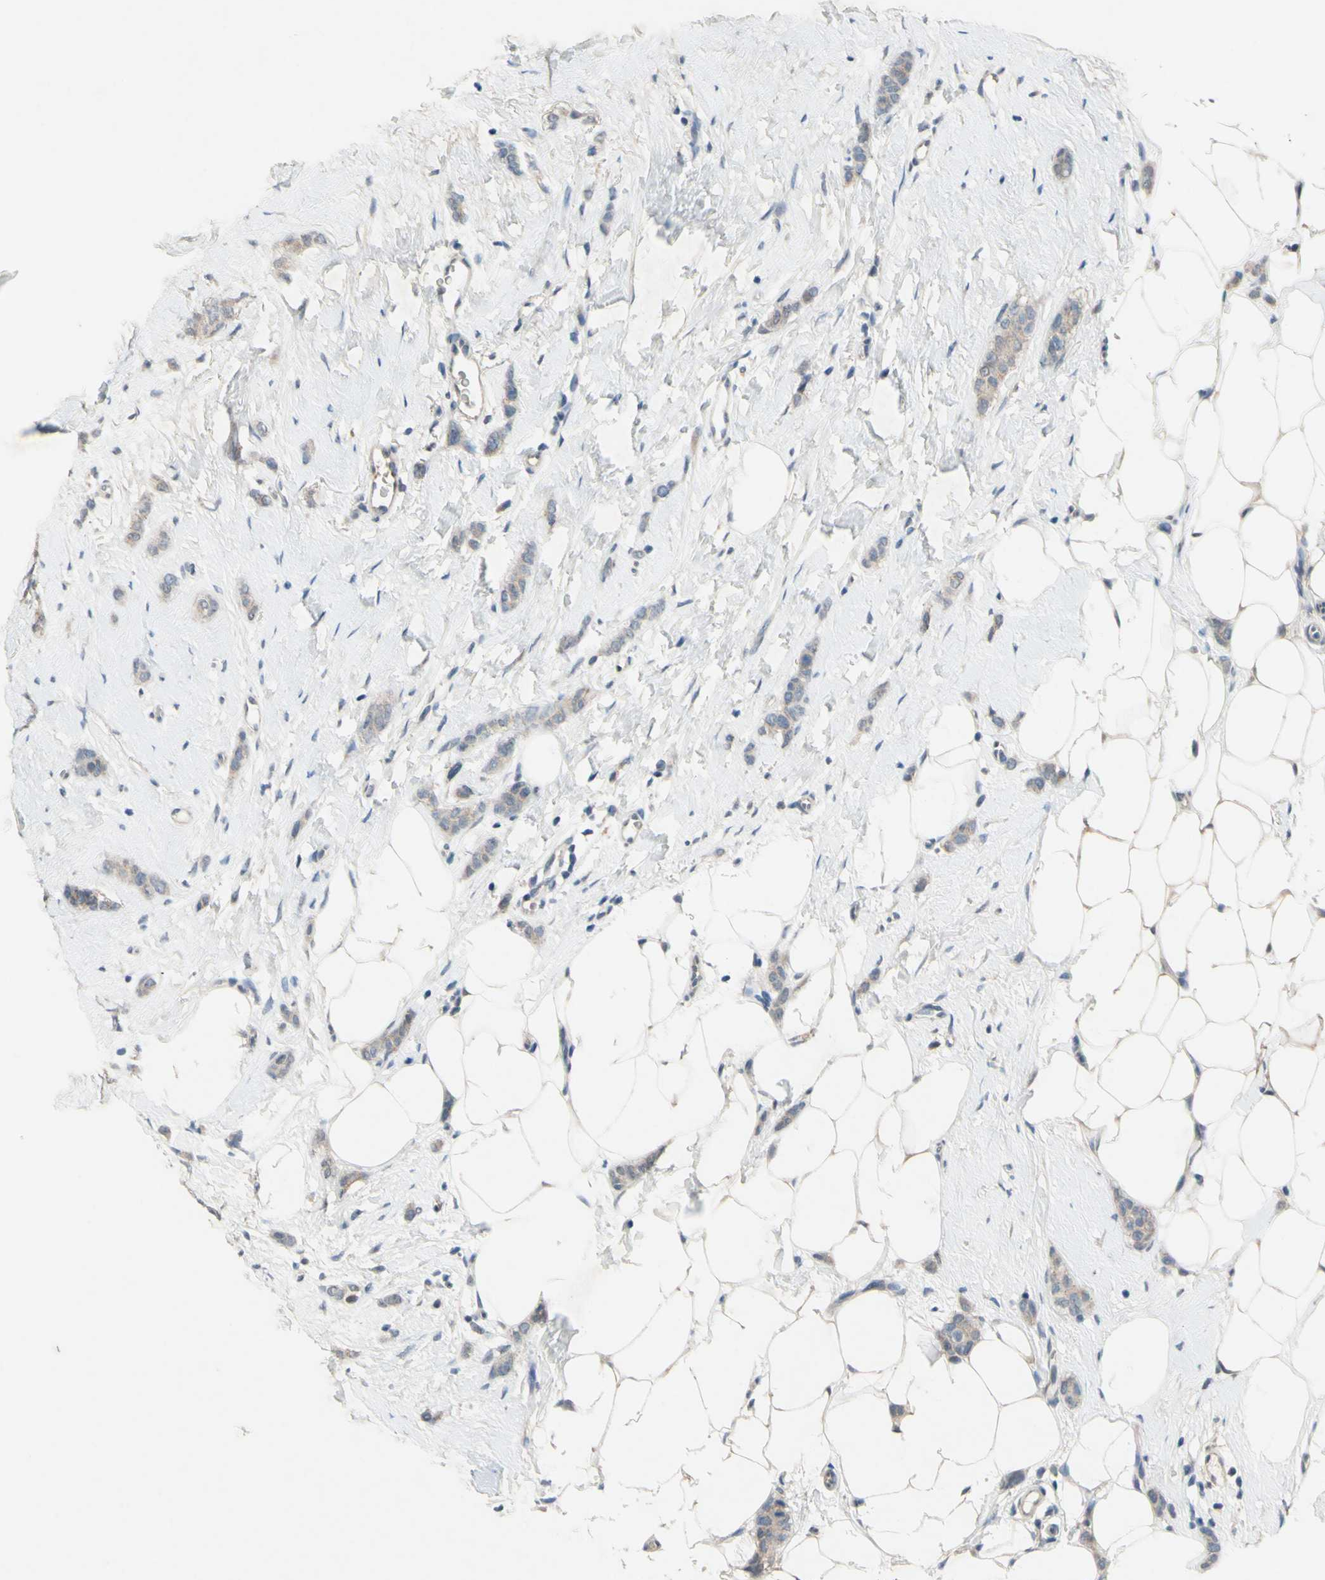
{"staining": {"intensity": "weak", "quantity": ">75%", "location": "cytoplasmic/membranous"}, "tissue": "breast cancer", "cell_type": "Tumor cells", "image_type": "cancer", "snomed": [{"axis": "morphology", "description": "Lobular carcinoma"}, {"axis": "topography", "description": "Skin"}, {"axis": "topography", "description": "Breast"}], "caption": "Breast cancer stained for a protein shows weak cytoplasmic/membranous positivity in tumor cells.", "gene": "CDCP1", "patient": {"sex": "female", "age": 46}}